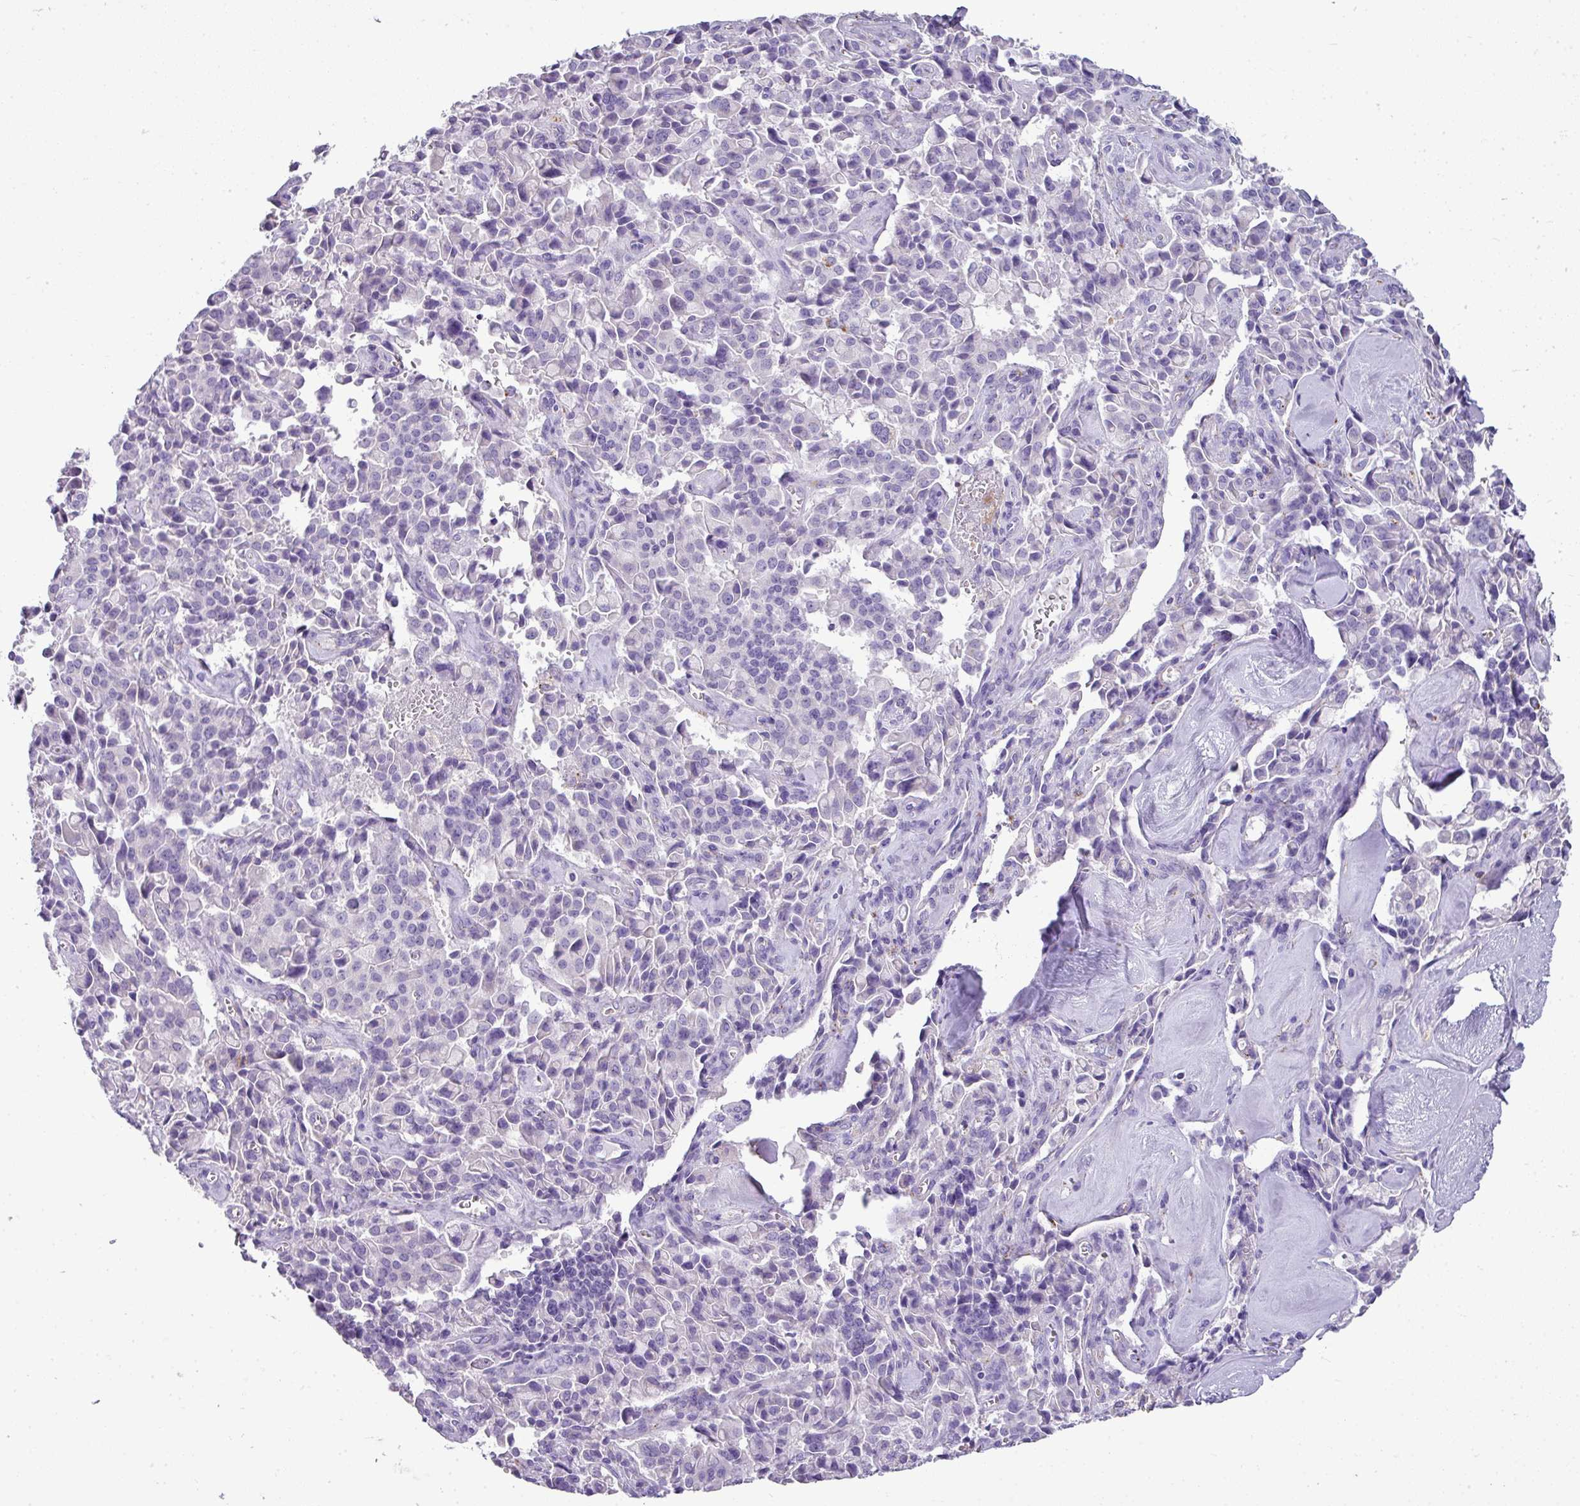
{"staining": {"intensity": "negative", "quantity": "none", "location": "none"}, "tissue": "pancreatic cancer", "cell_type": "Tumor cells", "image_type": "cancer", "snomed": [{"axis": "morphology", "description": "Adenocarcinoma, NOS"}, {"axis": "topography", "description": "Pancreas"}], "caption": "Tumor cells show no significant protein staining in pancreatic cancer (adenocarcinoma).", "gene": "ZNF568", "patient": {"sex": "male", "age": 65}}